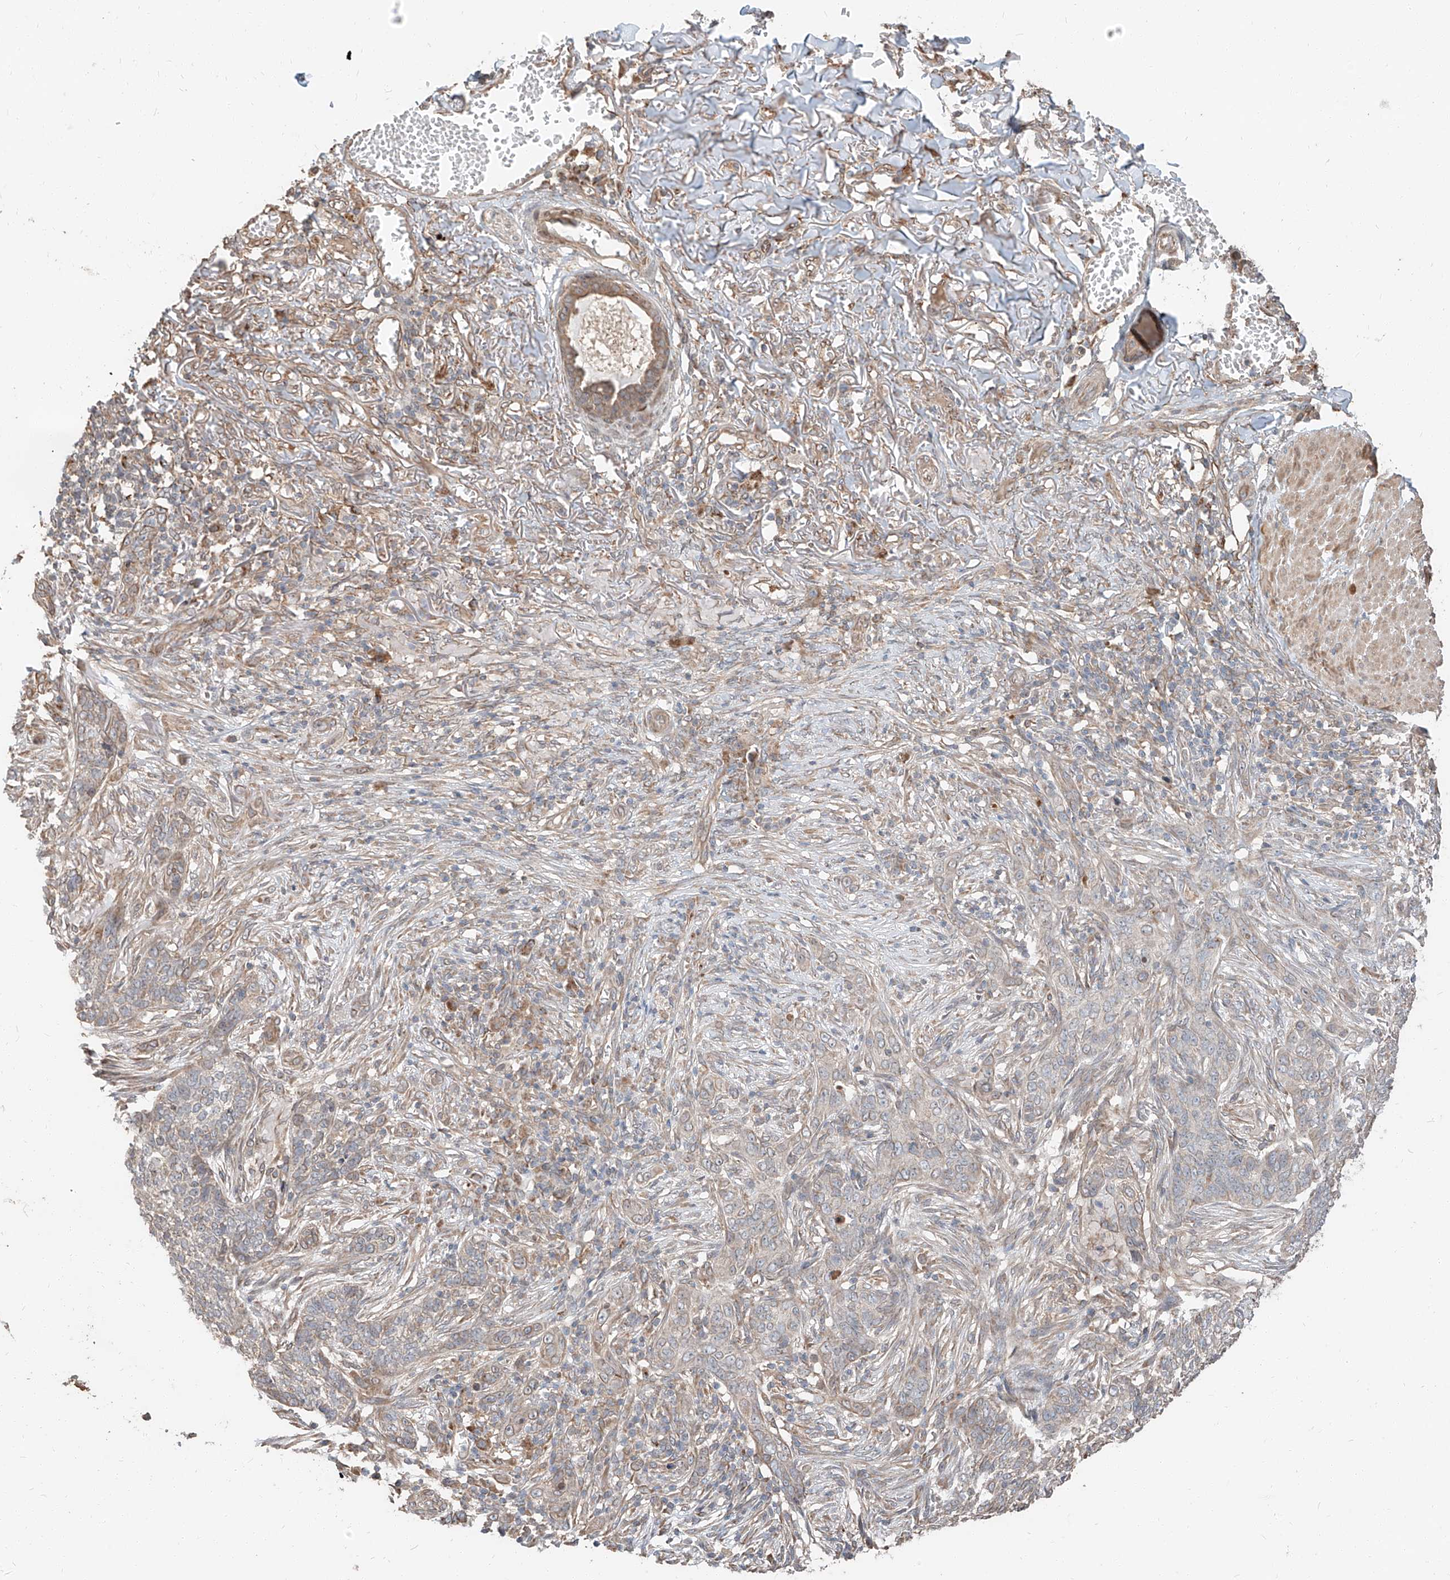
{"staining": {"intensity": "weak", "quantity": "25%-75%", "location": "cytoplasmic/membranous"}, "tissue": "skin cancer", "cell_type": "Tumor cells", "image_type": "cancer", "snomed": [{"axis": "morphology", "description": "Basal cell carcinoma"}, {"axis": "topography", "description": "Skin"}], "caption": "Immunohistochemistry histopathology image of neoplastic tissue: human basal cell carcinoma (skin) stained using IHC shows low levels of weak protein expression localized specifically in the cytoplasmic/membranous of tumor cells, appearing as a cytoplasmic/membranous brown color.", "gene": "STX19", "patient": {"sex": "male", "age": 85}}